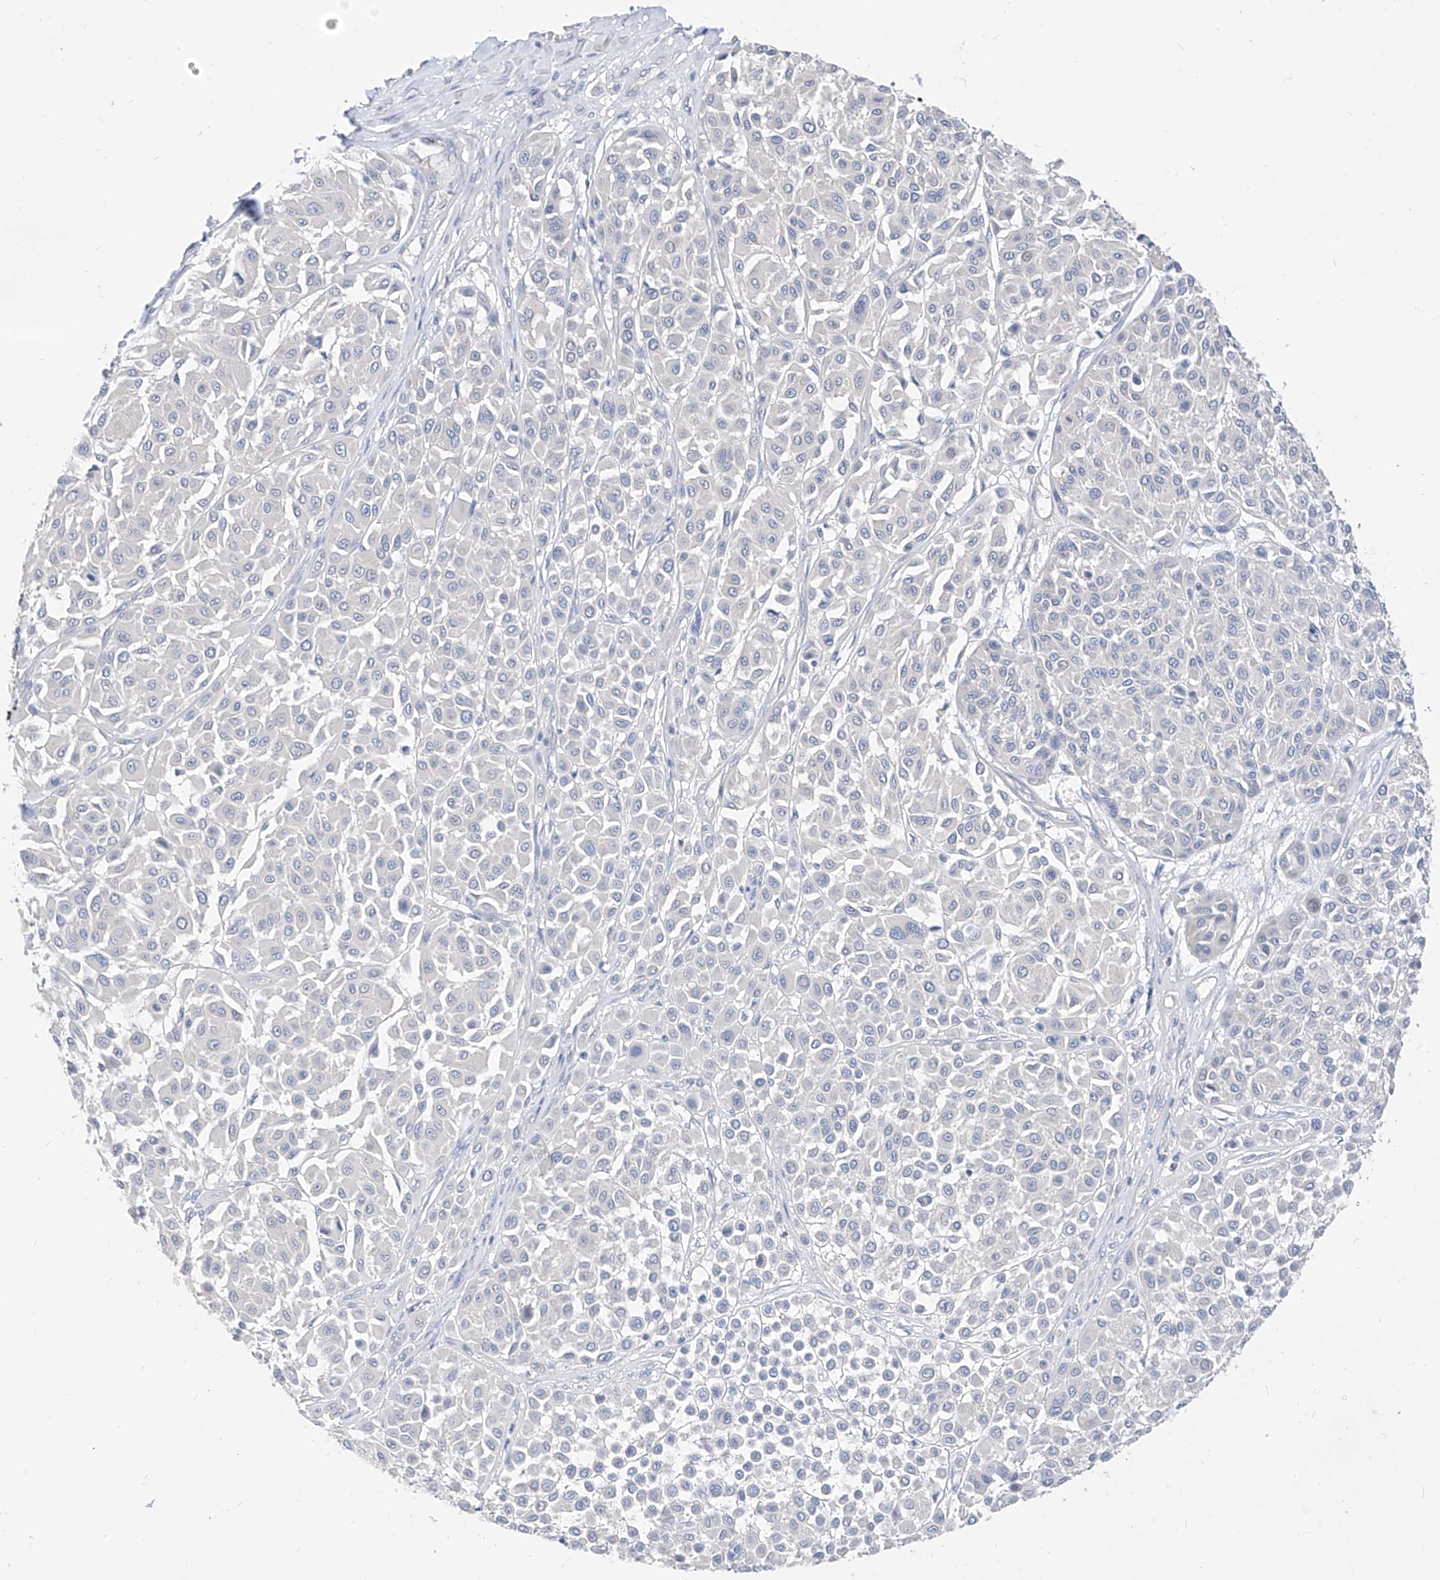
{"staining": {"intensity": "negative", "quantity": "none", "location": "none"}, "tissue": "melanoma", "cell_type": "Tumor cells", "image_type": "cancer", "snomed": [{"axis": "morphology", "description": "Malignant melanoma, Metastatic site"}, {"axis": "topography", "description": "Soft tissue"}], "caption": "DAB (3,3'-diaminobenzidine) immunohistochemical staining of malignant melanoma (metastatic site) reveals no significant expression in tumor cells.", "gene": "ZZEF1", "patient": {"sex": "male", "age": 41}}